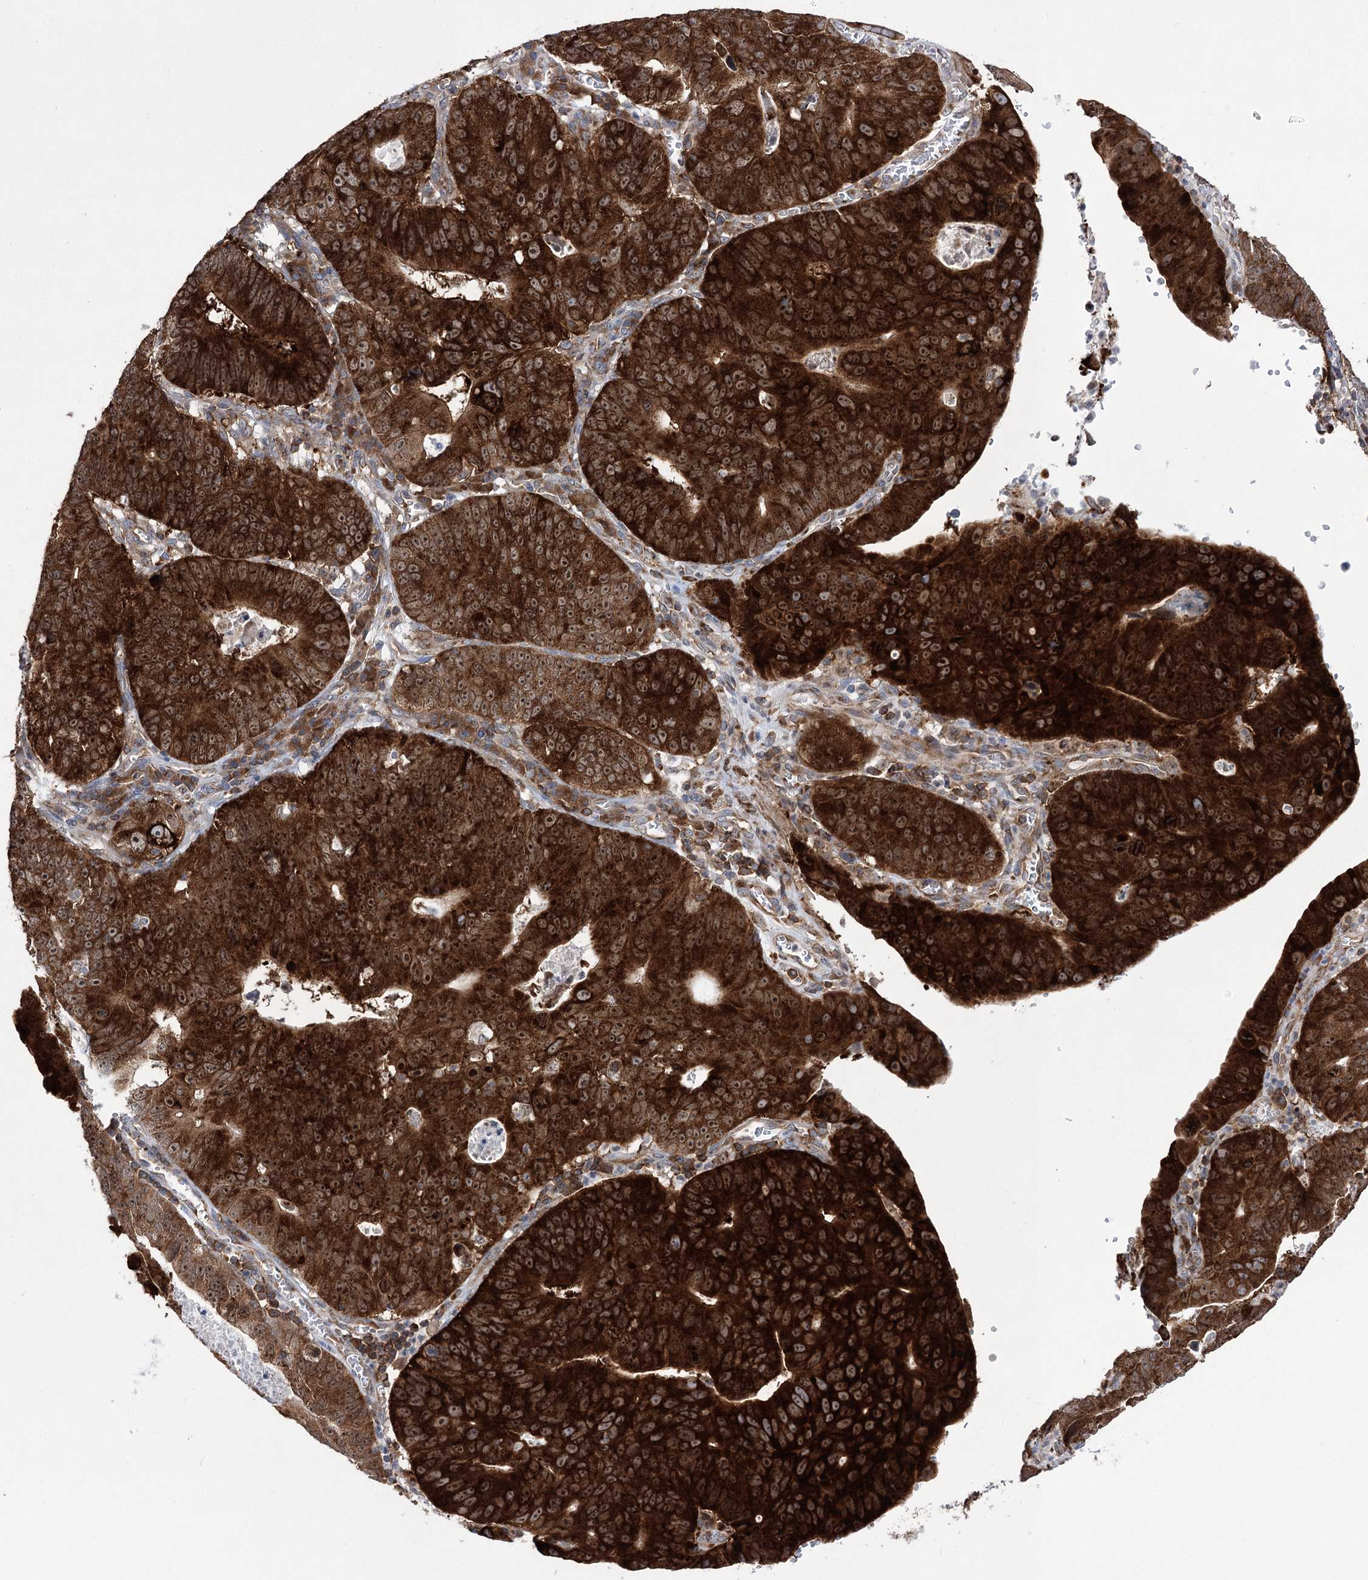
{"staining": {"intensity": "strong", "quantity": ">75%", "location": "cytoplasmic/membranous,nuclear"}, "tissue": "stomach cancer", "cell_type": "Tumor cells", "image_type": "cancer", "snomed": [{"axis": "morphology", "description": "Adenocarcinoma, NOS"}, {"axis": "topography", "description": "Stomach"}], "caption": "Tumor cells exhibit high levels of strong cytoplasmic/membranous and nuclear positivity in approximately >75% of cells in human stomach cancer.", "gene": "ZNF622", "patient": {"sex": "male", "age": 59}}